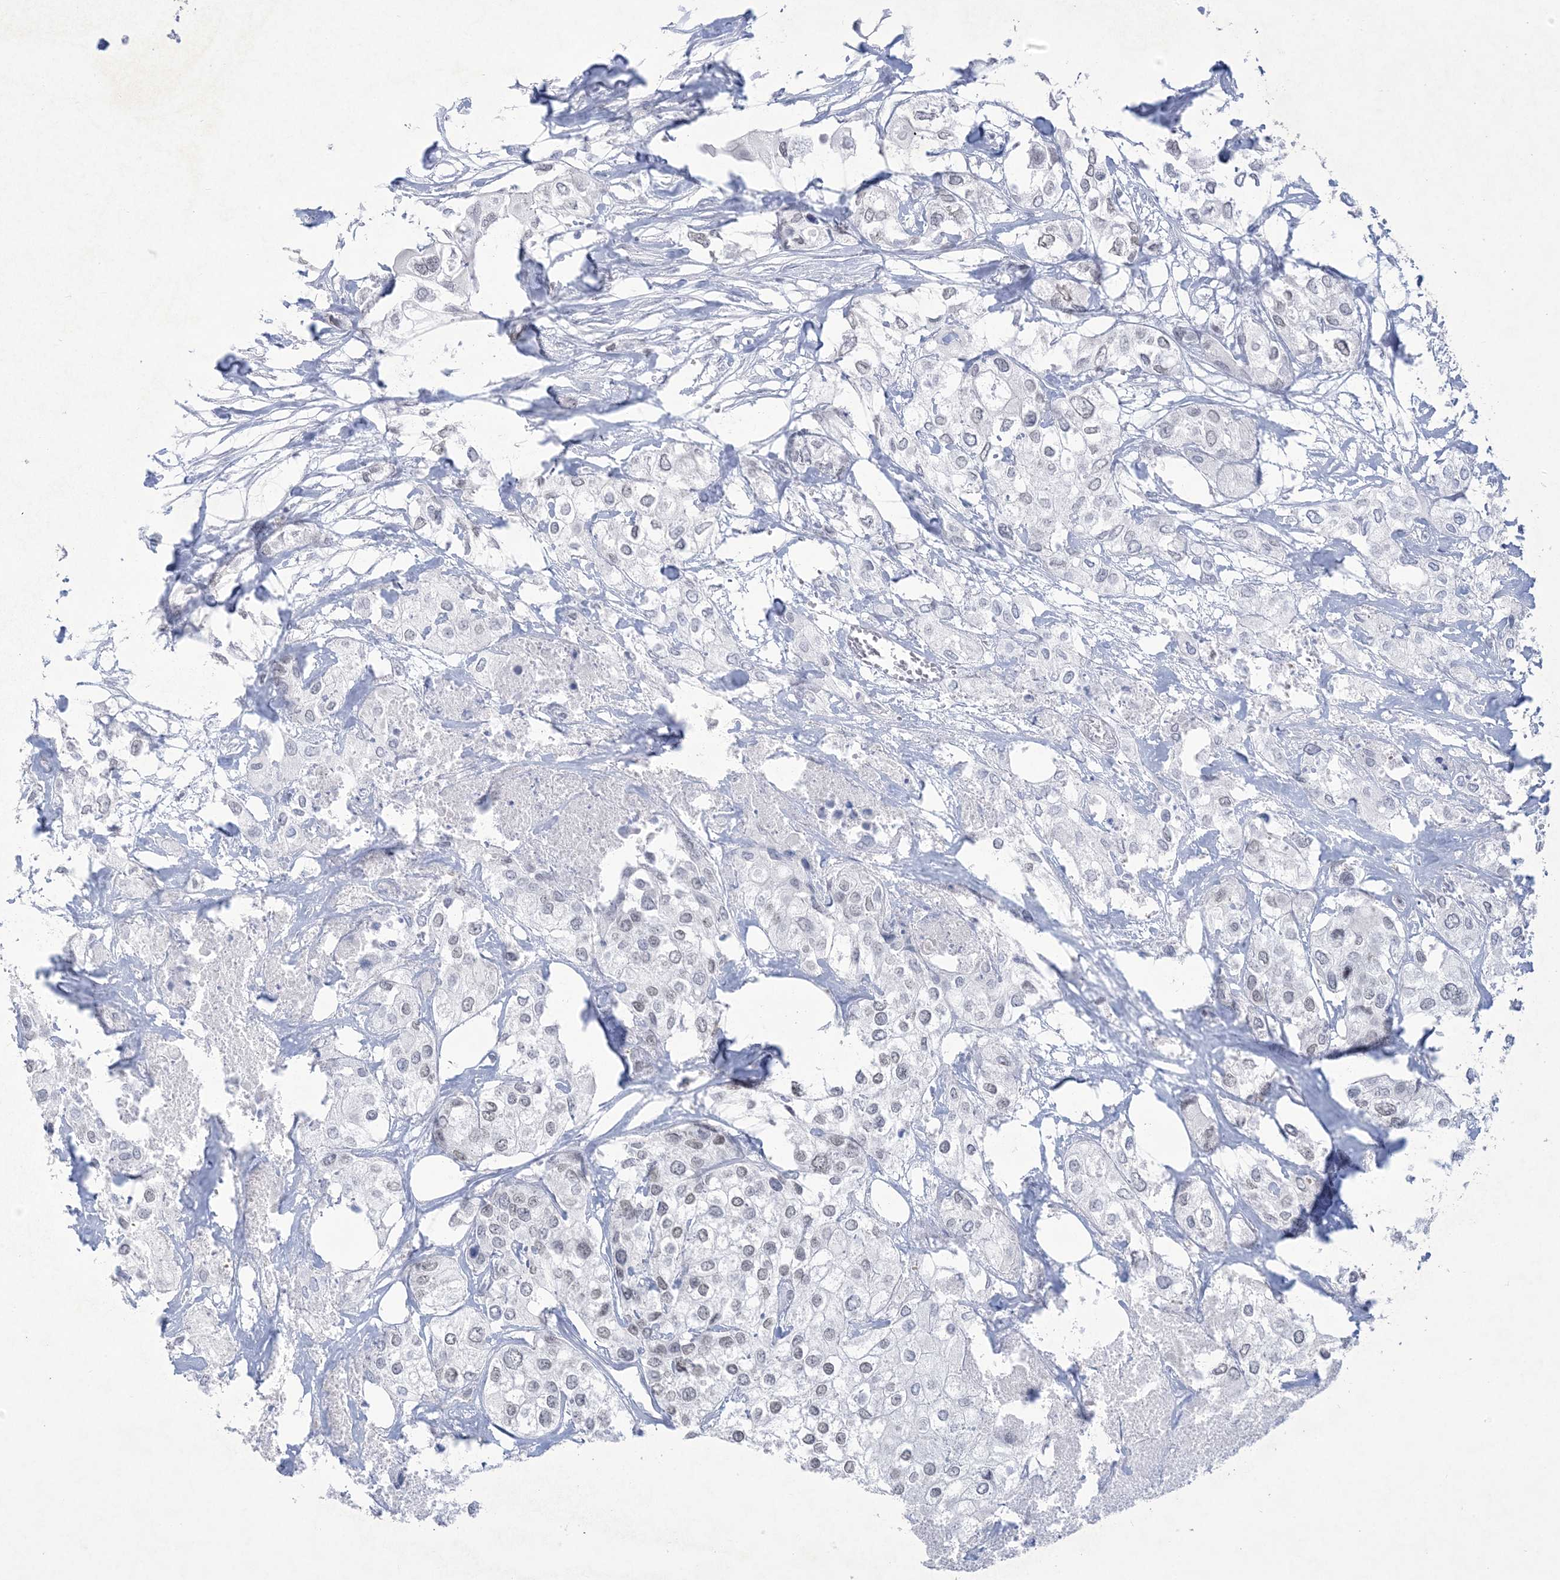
{"staining": {"intensity": "weak", "quantity": "<25%", "location": "nuclear"}, "tissue": "urothelial cancer", "cell_type": "Tumor cells", "image_type": "cancer", "snomed": [{"axis": "morphology", "description": "Urothelial carcinoma, High grade"}, {"axis": "topography", "description": "Urinary bladder"}], "caption": "IHC of human urothelial carcinoma (high-grade) displays no positivity in tumor cells.", "gene": "HOMEZ", "patient": {"sex": "male", "age": 64}}